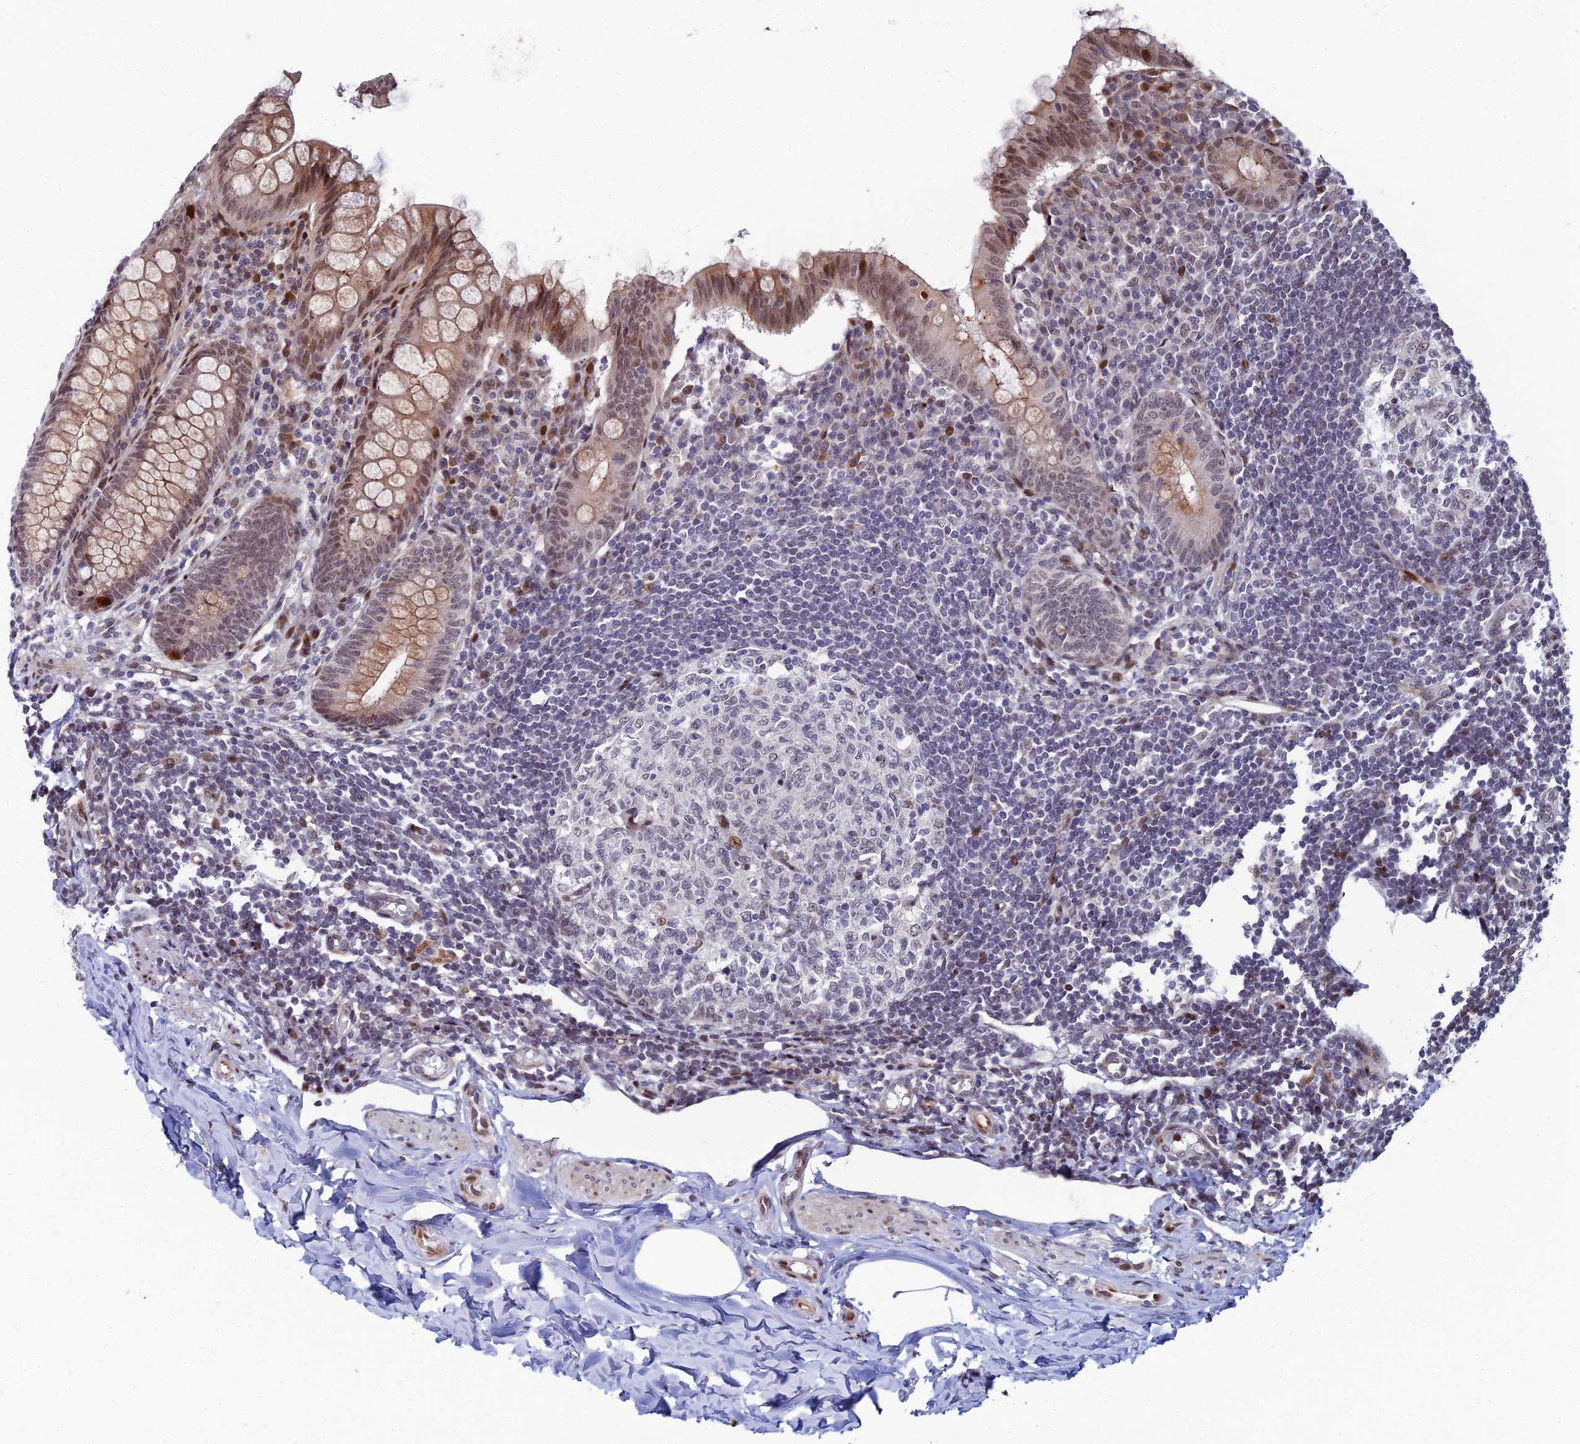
{"staining": {"intensity": "moderate", "quantity": "25%-75%", "location": "cytoplasmic/membranous,nuclear"}, "tissue": "appendix", "cell_type": "Glandular cells", "image_type": "normal", "snomed": [{"axis": "morphology", "description": "Normal tissue, NOS"}, {"axis": "topography", "description": "Appendix"}], "caption": "A photomicrograph of human appendix stained for a protein shows moderate cytoplasmic/membranous,nuclear brown staining in glandular cells.", "gene": "ZNF668", "patient": {"sex": "female", "age": 33}}